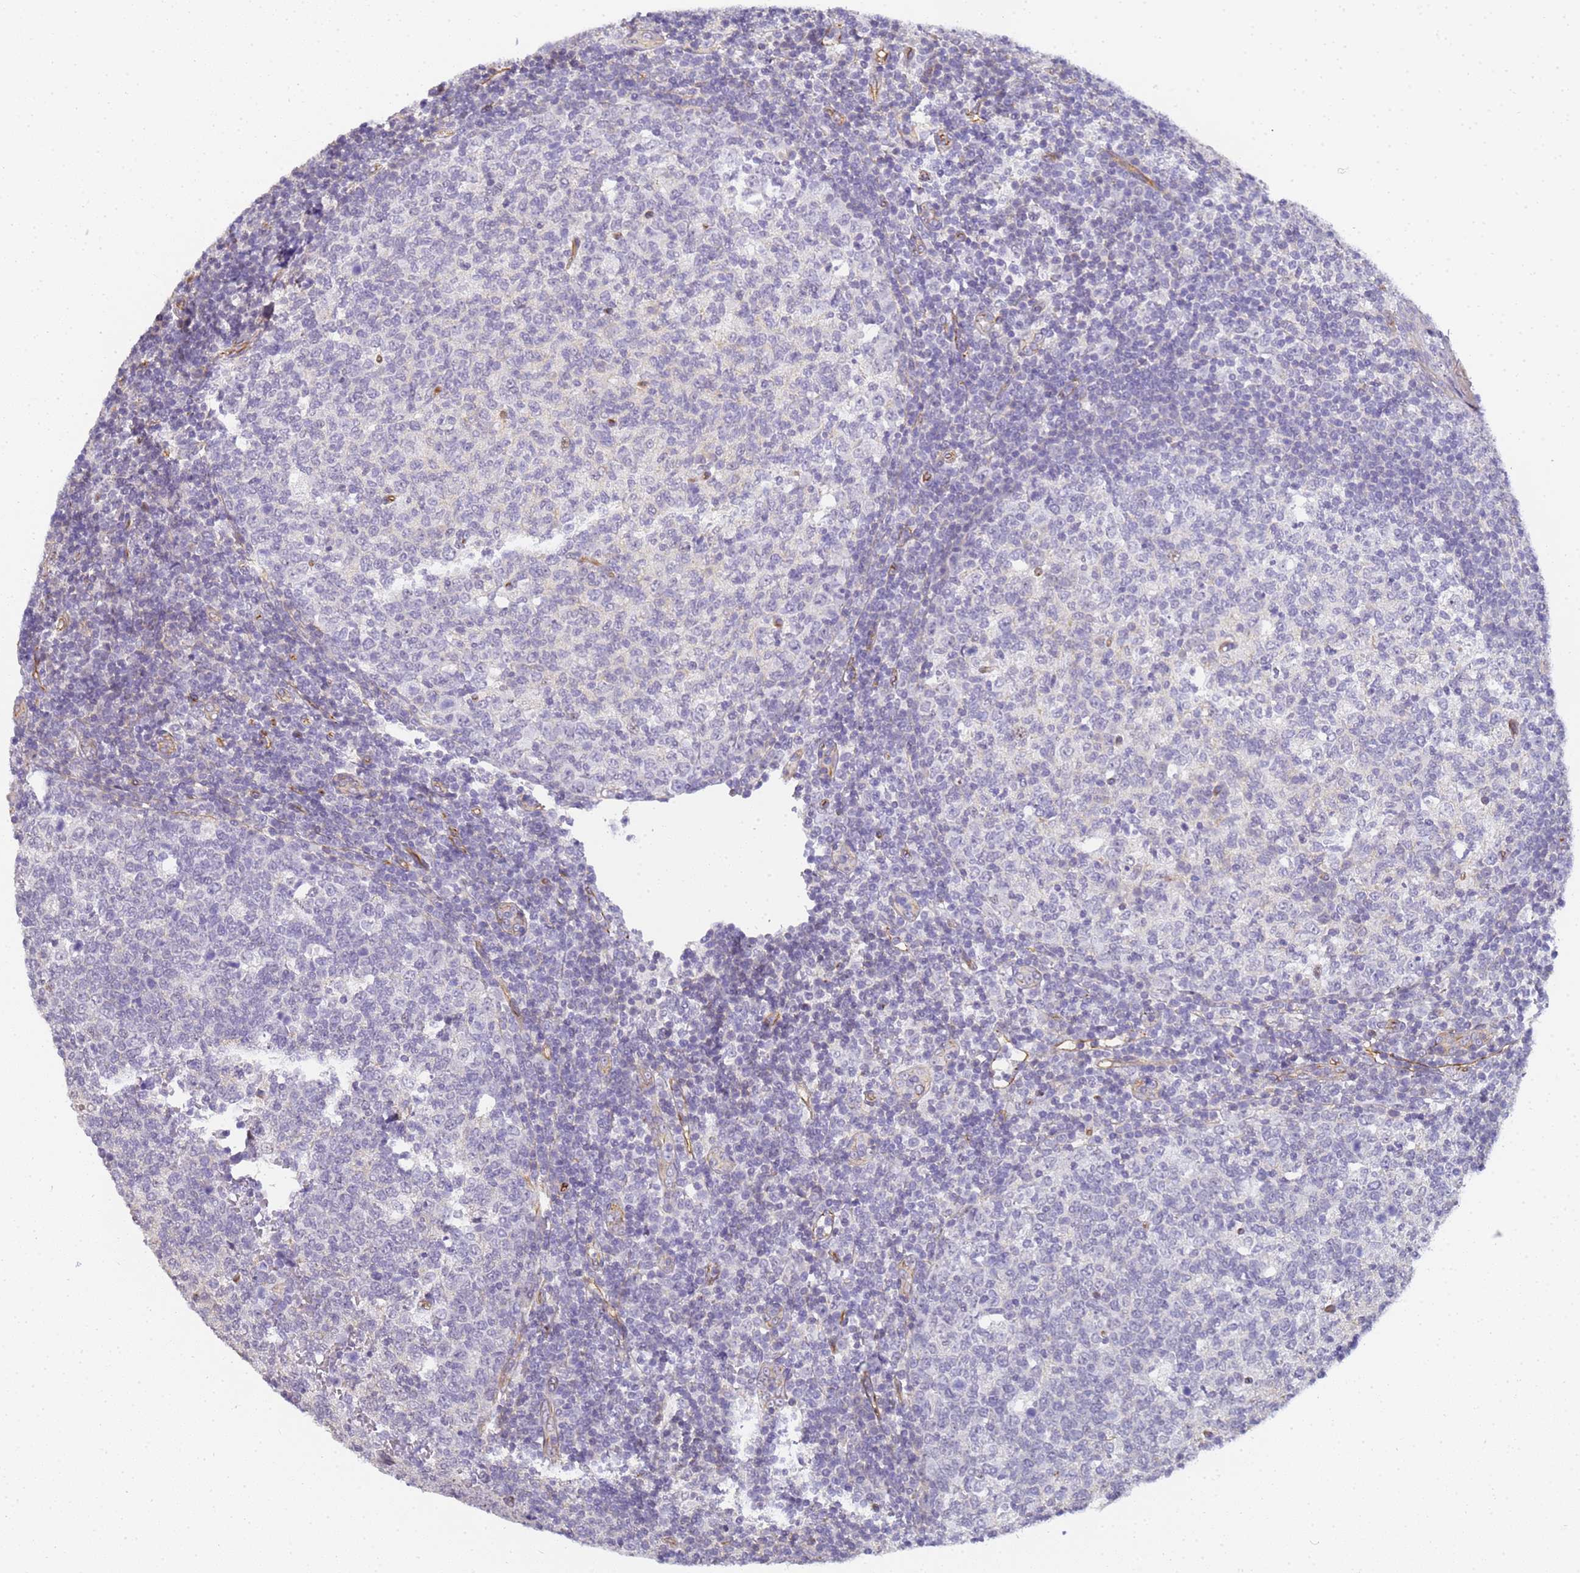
{"staining": {"intensity": "negative", "quantity": "none", "location": "none"}, "tissue": "tonsil", "cell_type": "Germinal center cells", "image_type": "normal", "snomed": [{"axis": "morphology", "description": "Normal tissue, NOS"}, {"axis": "topography", "description": "Tonsil"}], "caption": "This image is of benign tonsil stained with IHC to label a protein in brown with the nuclei are counter-stained blue. There is no expression in germinal center cells.", "gene": "GON4L", "patient": {"sex": "female", "age": 19}}